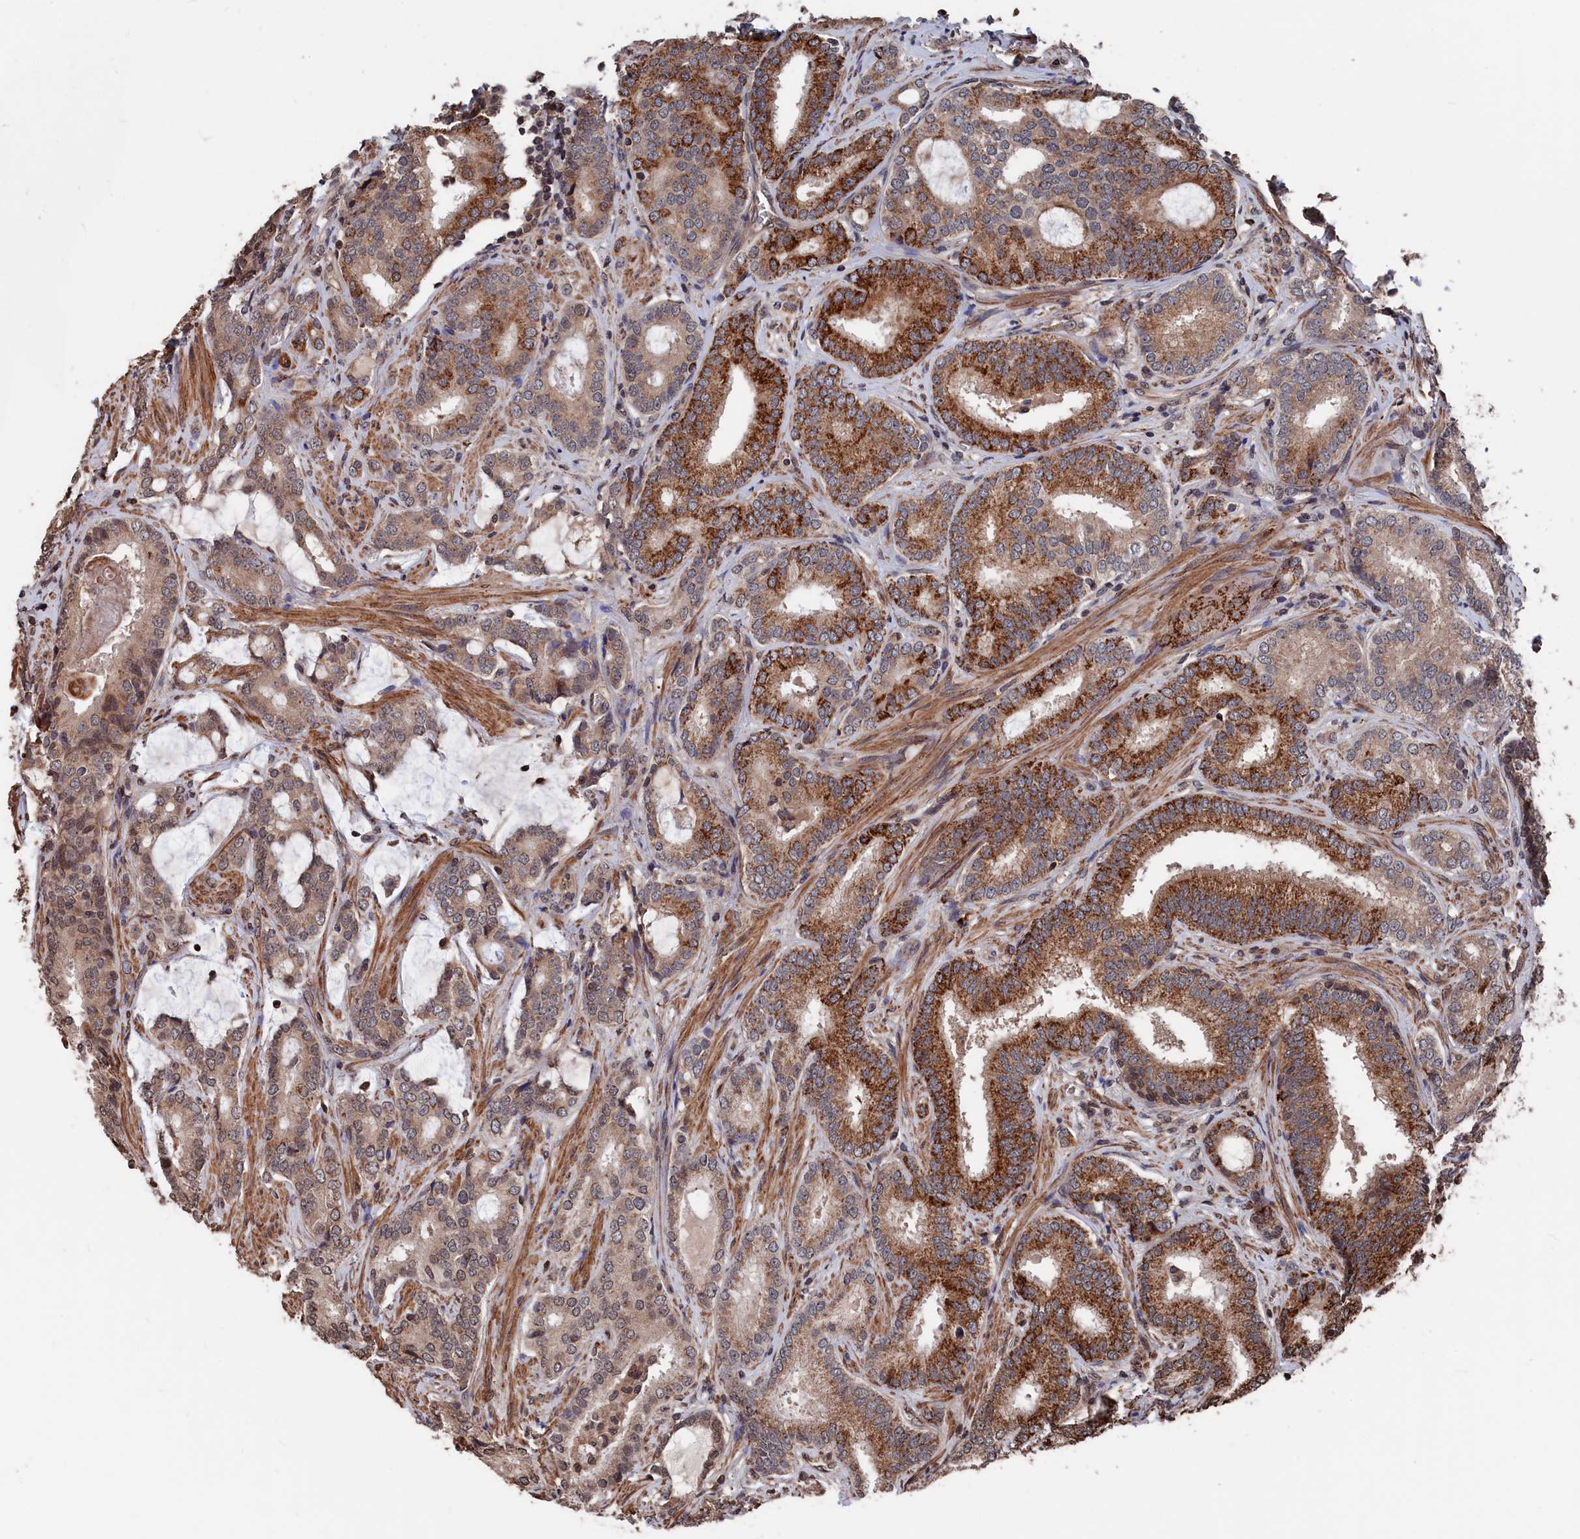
{"staining": {"intensity": "strong", "quantity": "25%-75%", "location": "cytoplasmic/membranous"}, "tissue": "prostate cancer", "cell_type": "Tumor cells", "image_type": "cancer", "snomed": [{"axis": "morphology", "description": "Adenocarcinoma, High grade"}, {"axis": "topography", "description": "Prostate"}], "caption": "Protein expression analysis of human prostate adenocarcinoma (high-grade) reveals strong cytoplasmic/membranous expression in approximately 25%-75% of tumor cells. The staining was performed using DAB to visualize the protein expression in brown, while the nuclei were stained in blue with hematoxylin (Magnification: 20x).", "gene": "PDE12", "patient": {"sex": "male", "age": 63}}